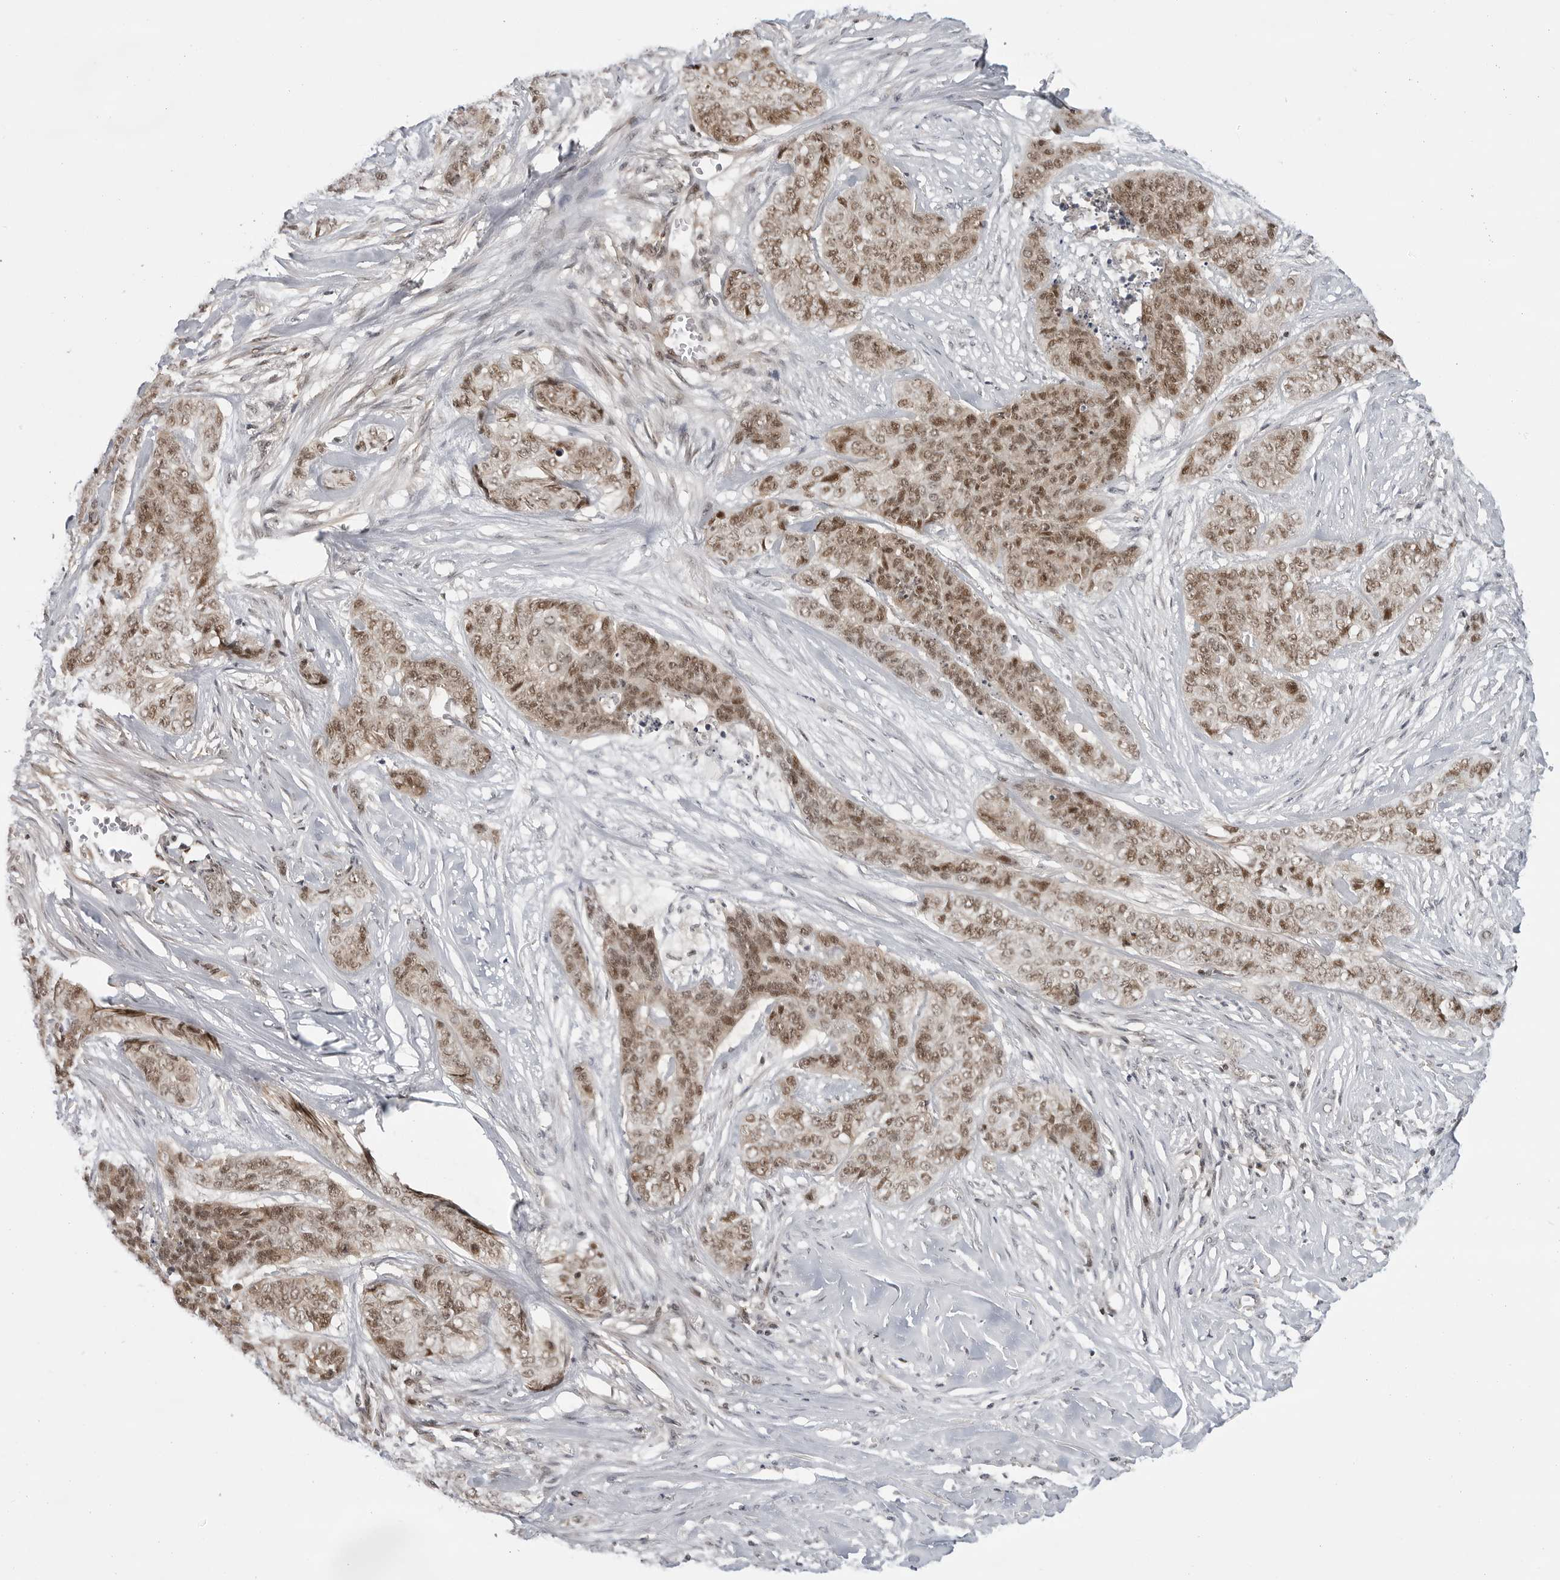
{"staining": {"intensity": "moderate", "quantity": ">75%", "location": "nuclear"}, "tissue": "skin cancer", "cell_type": "Tumor cells", "image_type": "cancer", "snomed": [{"axis": "morphology", "description": "Basal cell carcinoma"}, {"axis": "topography", "description": "Skin"}], "caption": "Protein staining of skin cancer (basal cell carcinoma) tissue displays moderate nuclear staining in approximately >75% of tumor cells.", "gene": "C8orf33", "patient": {"sex": "female", "age": 64}}